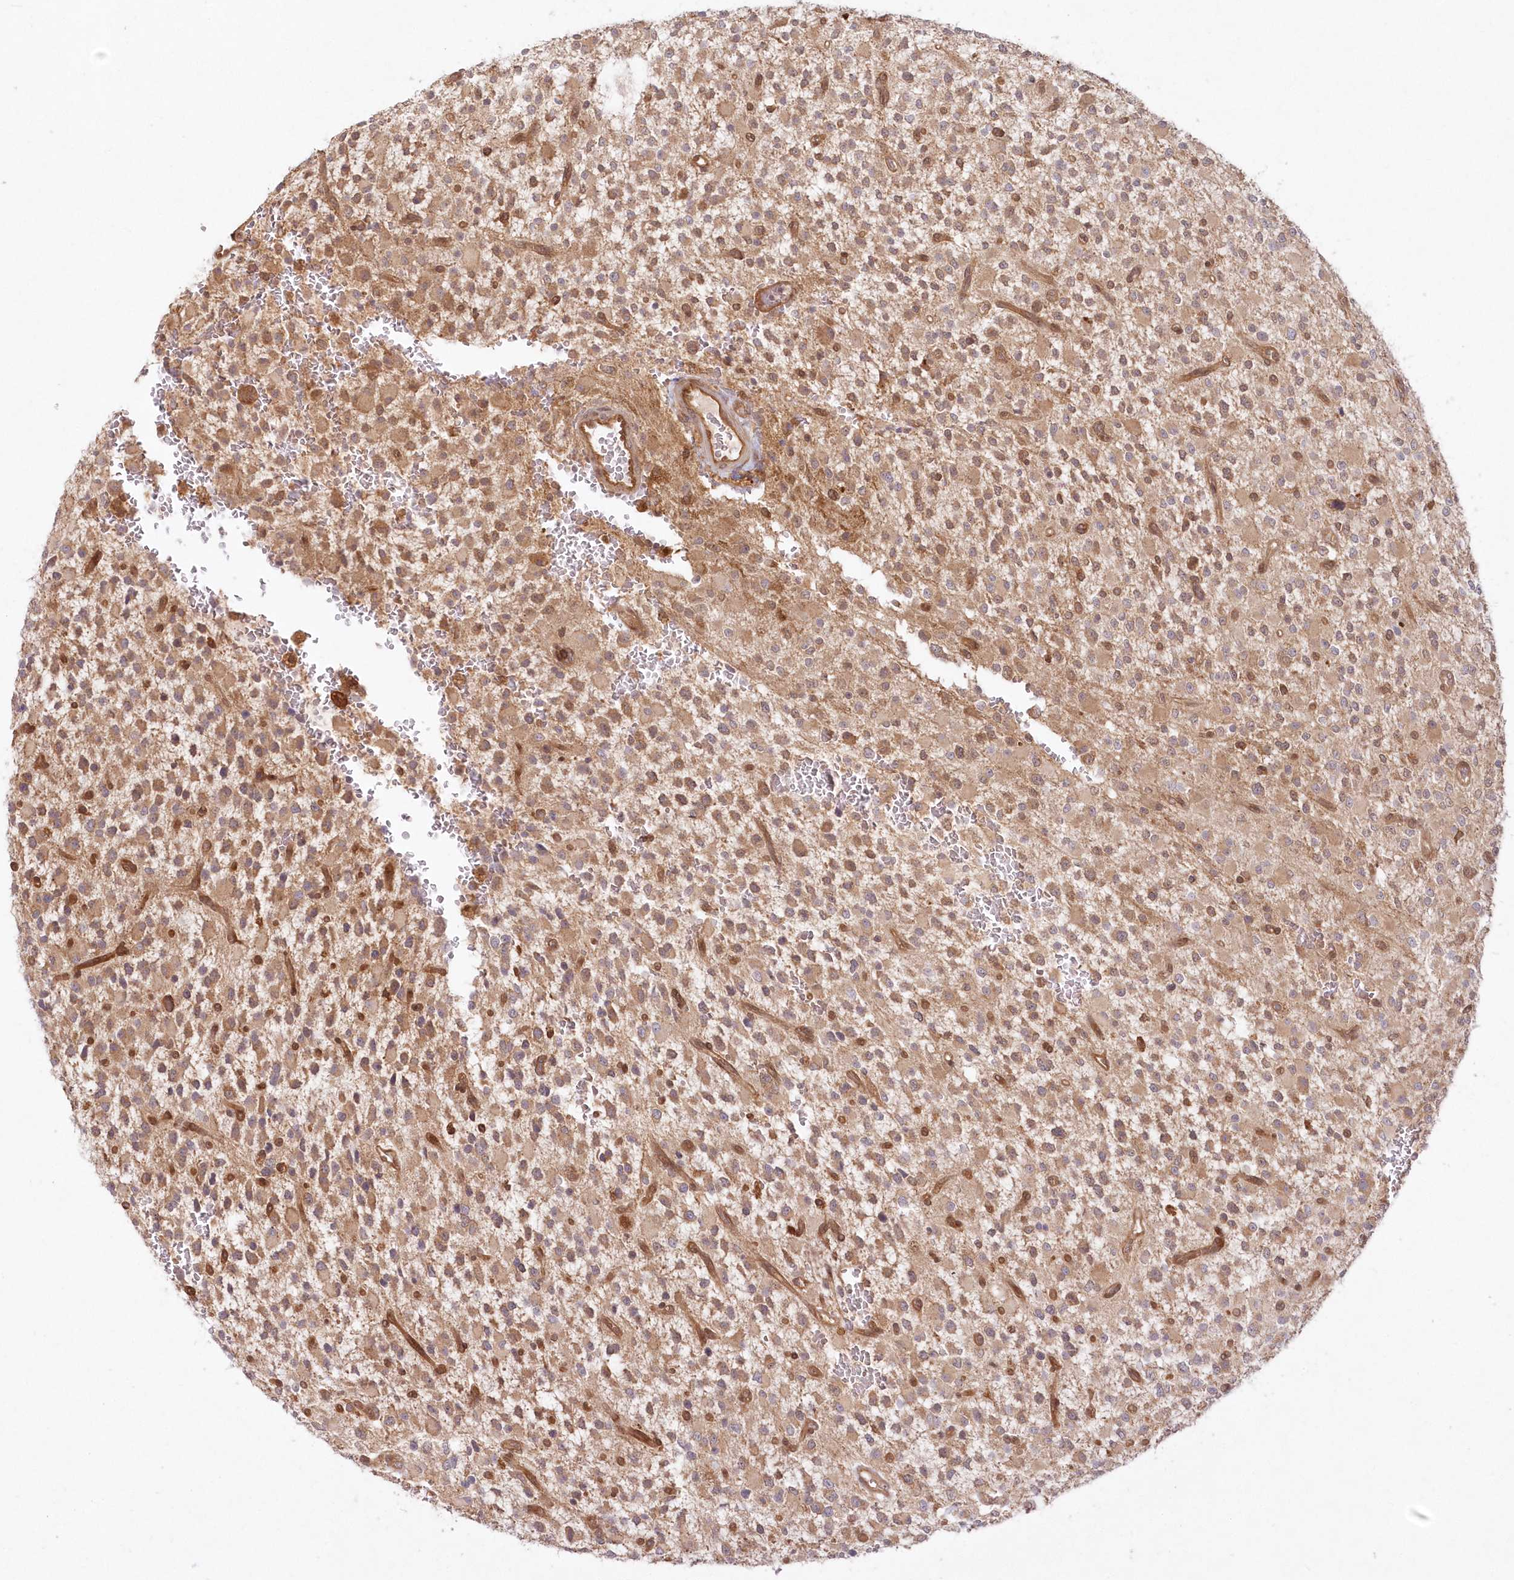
{"staining": {"intensity": "weak", "quantity": "25%-75%", "location": "cytoplasmic/membranous"}, "tissue": "glioma", "cell_type": "Tumor cells", "image_type": "cancer", "snomed": [{"axis": "morphology", "description": "Glioma, malignant, High grade"}, {"axis": "topography", "description": "Brain"}], "caption": "Tumor cells show weak cytoplasmic/membranous staining in approximately 25%-75% of cells in glioma. (Brightfield microscopy of DAB IHC at high magnification).", "gene": "GBE1", "patient": {"sex": "male", "age": 34}}